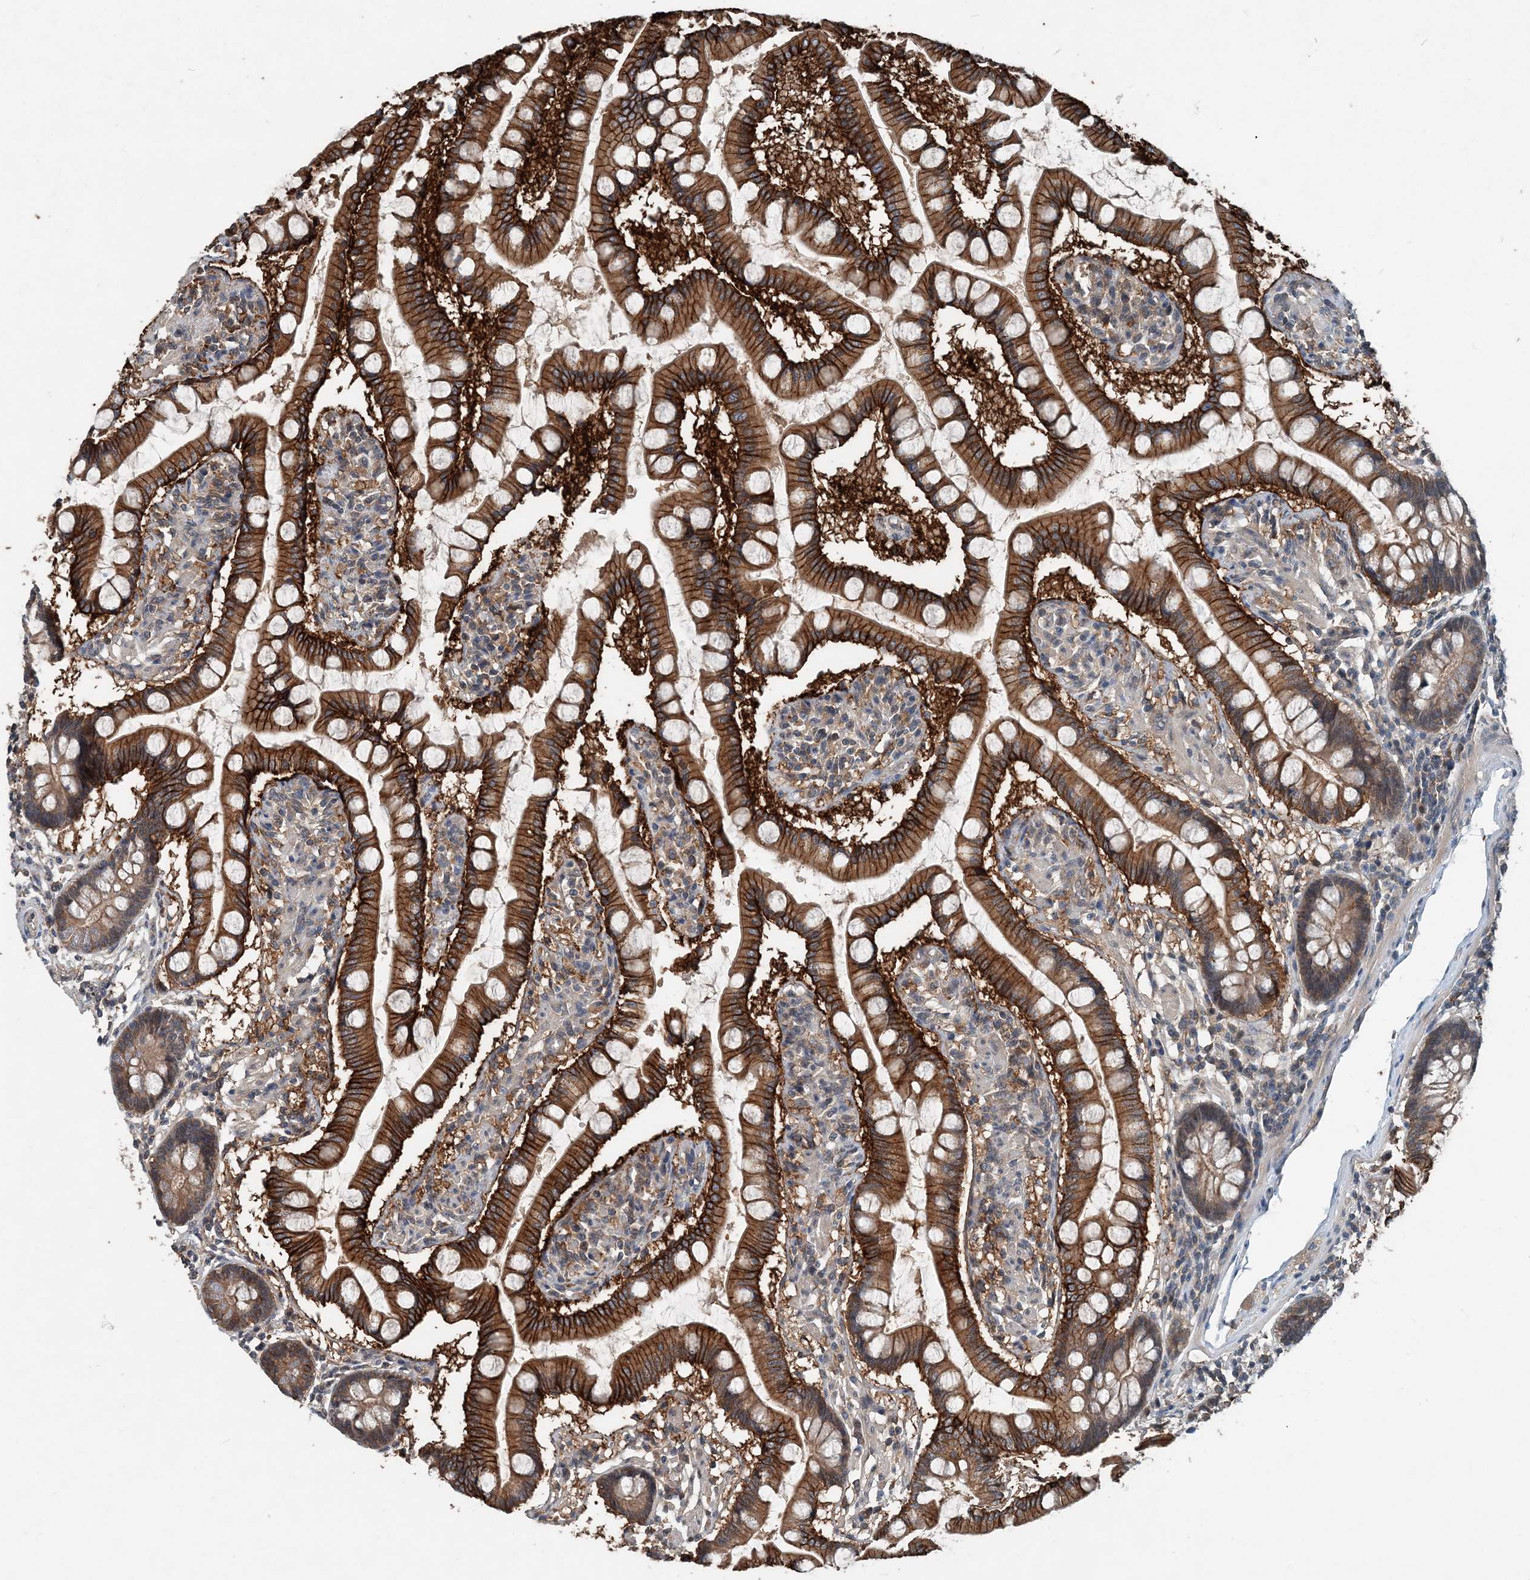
{"staining": {"intensity": "strong", "quantity": ">75%", "location": "cytoplasmic/membranous"}, "tissue": "small intestine", "cell_type": "Glandular cells", "image_type": "normal", "snomed": [{"axis": "morphology", "description": "Normal tissue, NOS"}, {"axis": "topography", "description": "Small intestine"}], "caption": "DAB immunohistochemical staining of unremarkable human small intestine displays strong cytoplasmic/membranous protein staining in about >75% of glandular cells. Nuclei are stained in blue.", "gene": "SMPD3", "patient": {"sex": "male", "age": 41}}